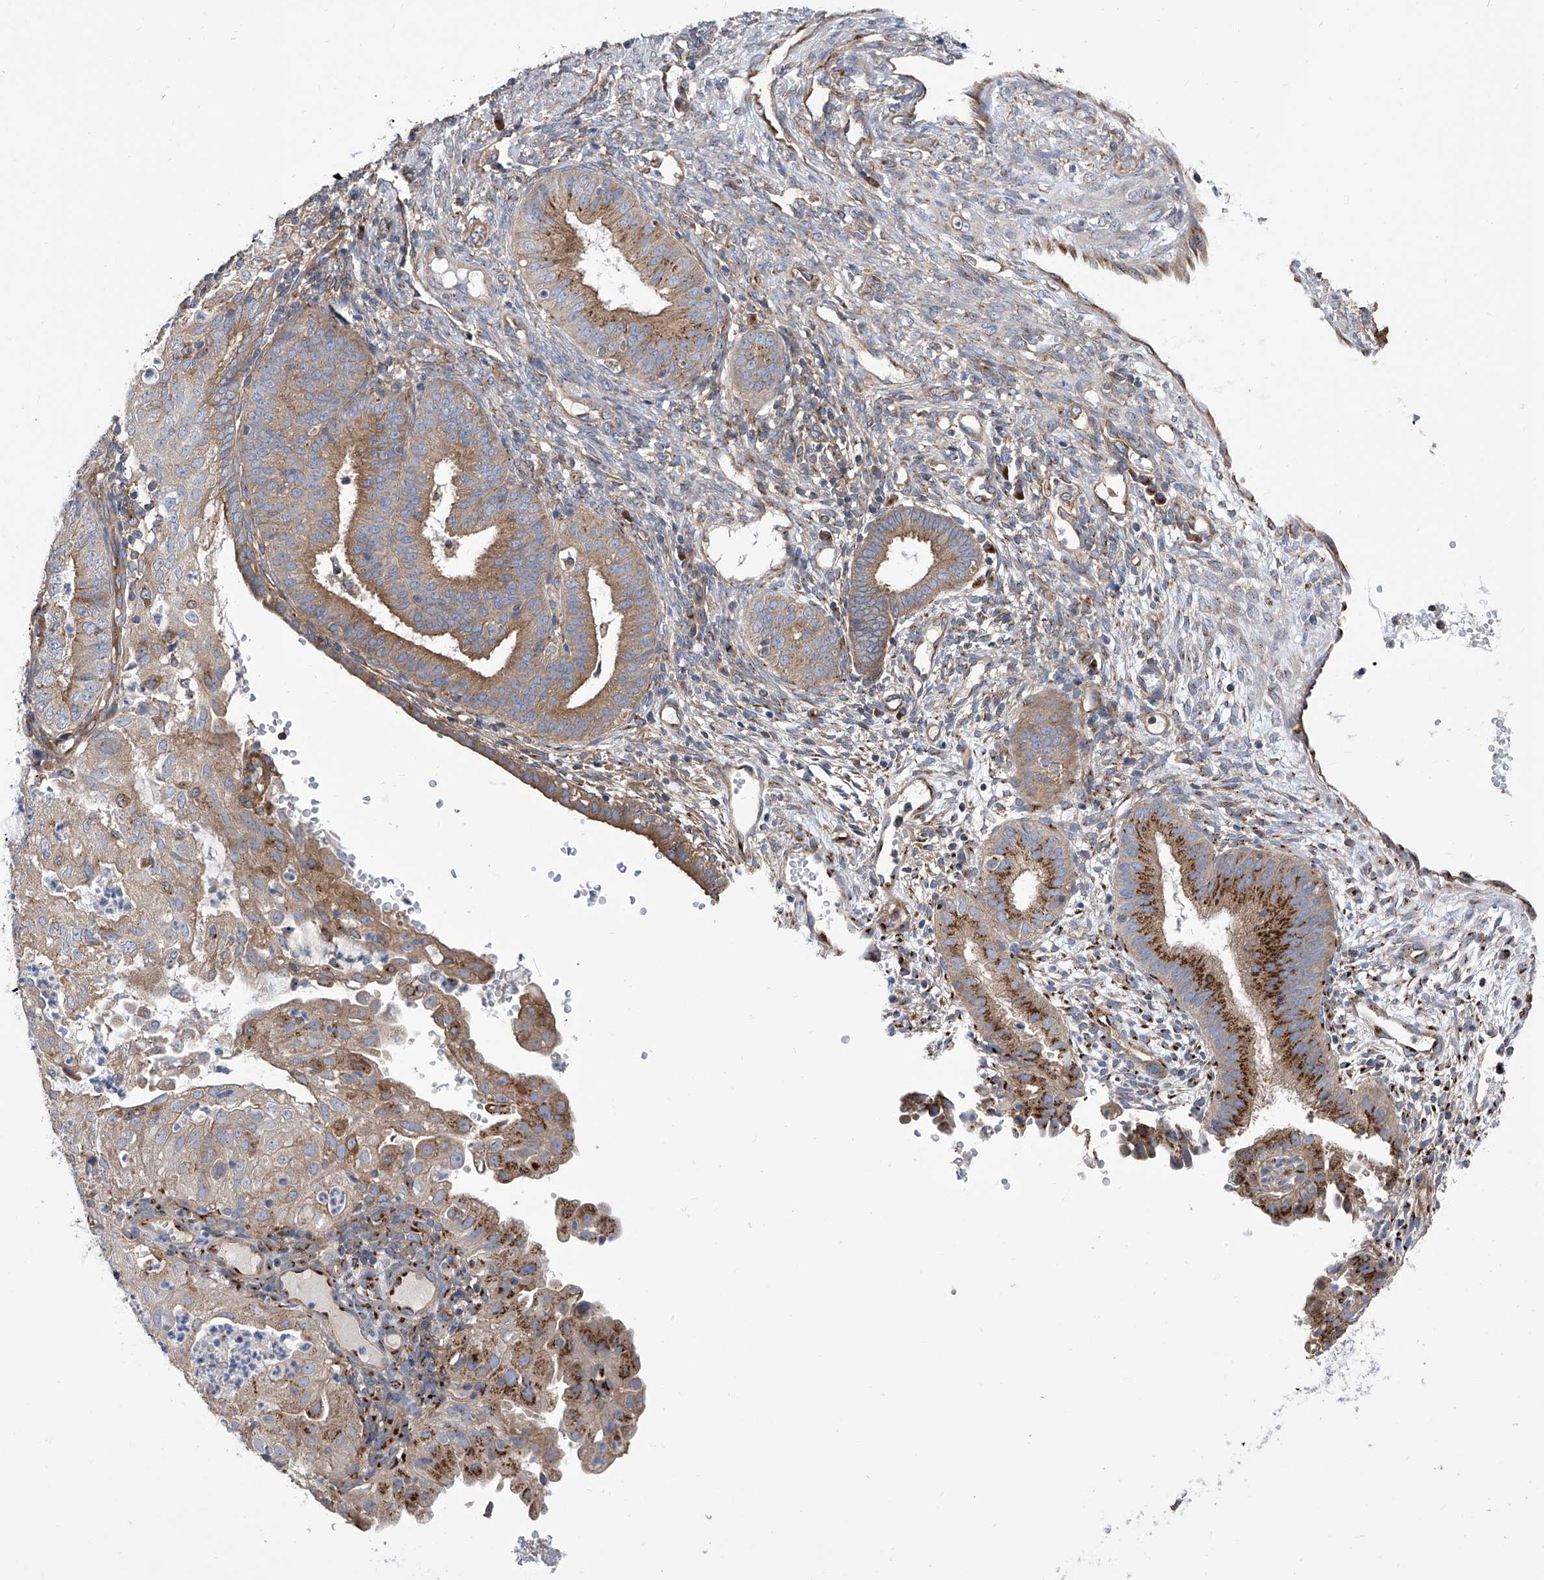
{"staining": {"intensity": "strong", "quantity": "25%-75%", "location": "cytoplasmic/membranous"}, "tissue": "endometrial cancer", "cell_type": "Tumor cells", "image_type": "cancer", "snomed": [{"axis": "morphology", "description": "Adenocarcinoma, NOS"}, {"axis": "topography", "description": "Endometrium"}], "caption": "Protein staining of endometrial cancer (adenocarcinoma) tissue reveals strong cytoplasmic/membranous positivity in approximately 25%-75% of tumor cells. Nuclei are stained in blue.", "gene": "TJAP1", "patient": {"sex": "female", "age": 51}}